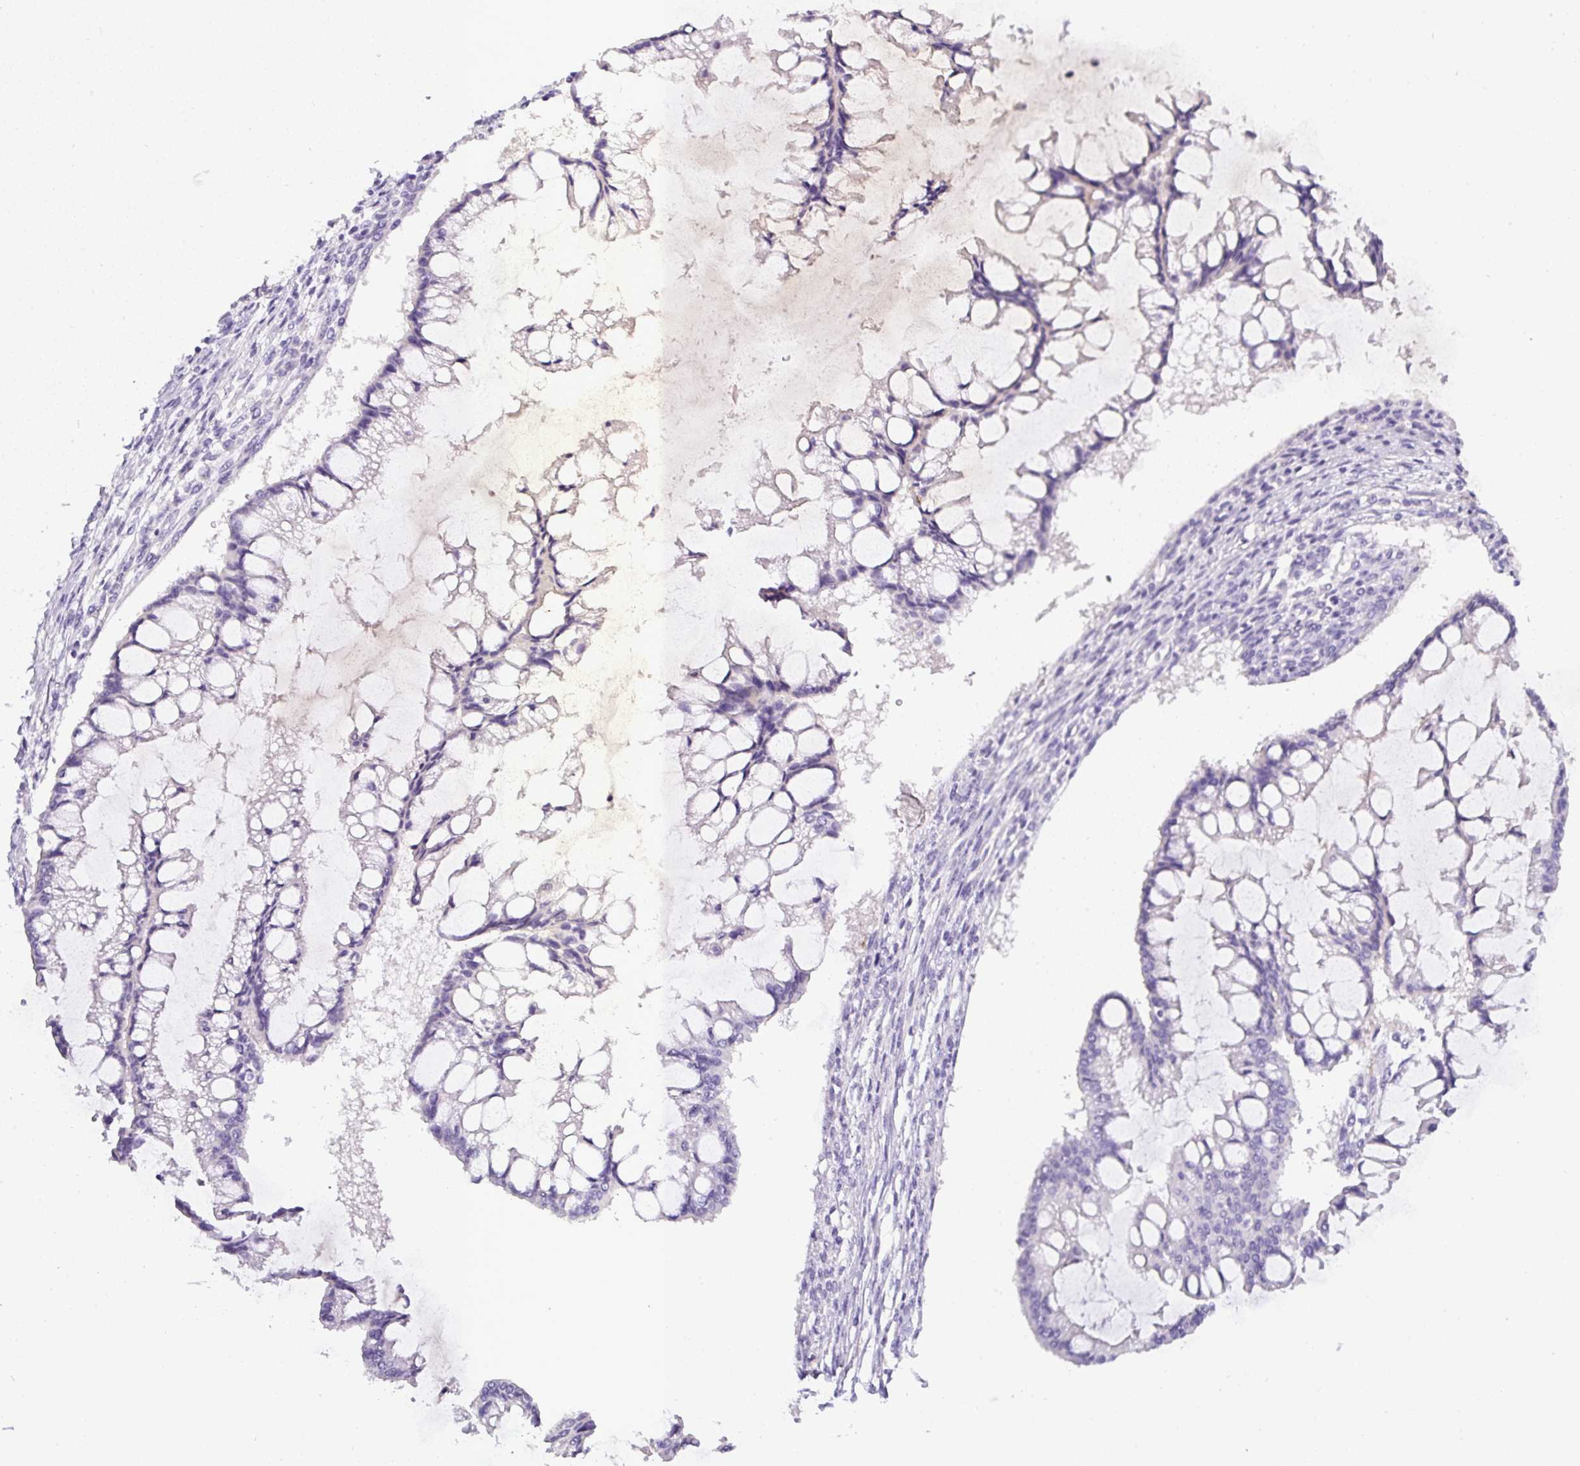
{"staining": {"intensity": "negative", "quantity": "none", "location": "none"}, "tissue": "ovarian cancer", "cell_type": "Tumor cells", "image_type": "cancer", "snomed": [{"axis": "morphology", "description": "Cystadenocarcinoma, mucinous, NOS"}, {"axis": "topography", "description": "Ovary"}], "caption": "High power microscopy micrograph of an IHC histopathology image of ovarian cancer, revealing no significant positivity in tumor cells. (DAB (3,3'-diaminobenzidine) immunohistochemistry with hematoxylin counter stain).", "gene": "OR14A2", "patient": {"sex": "female", "age": 73}}